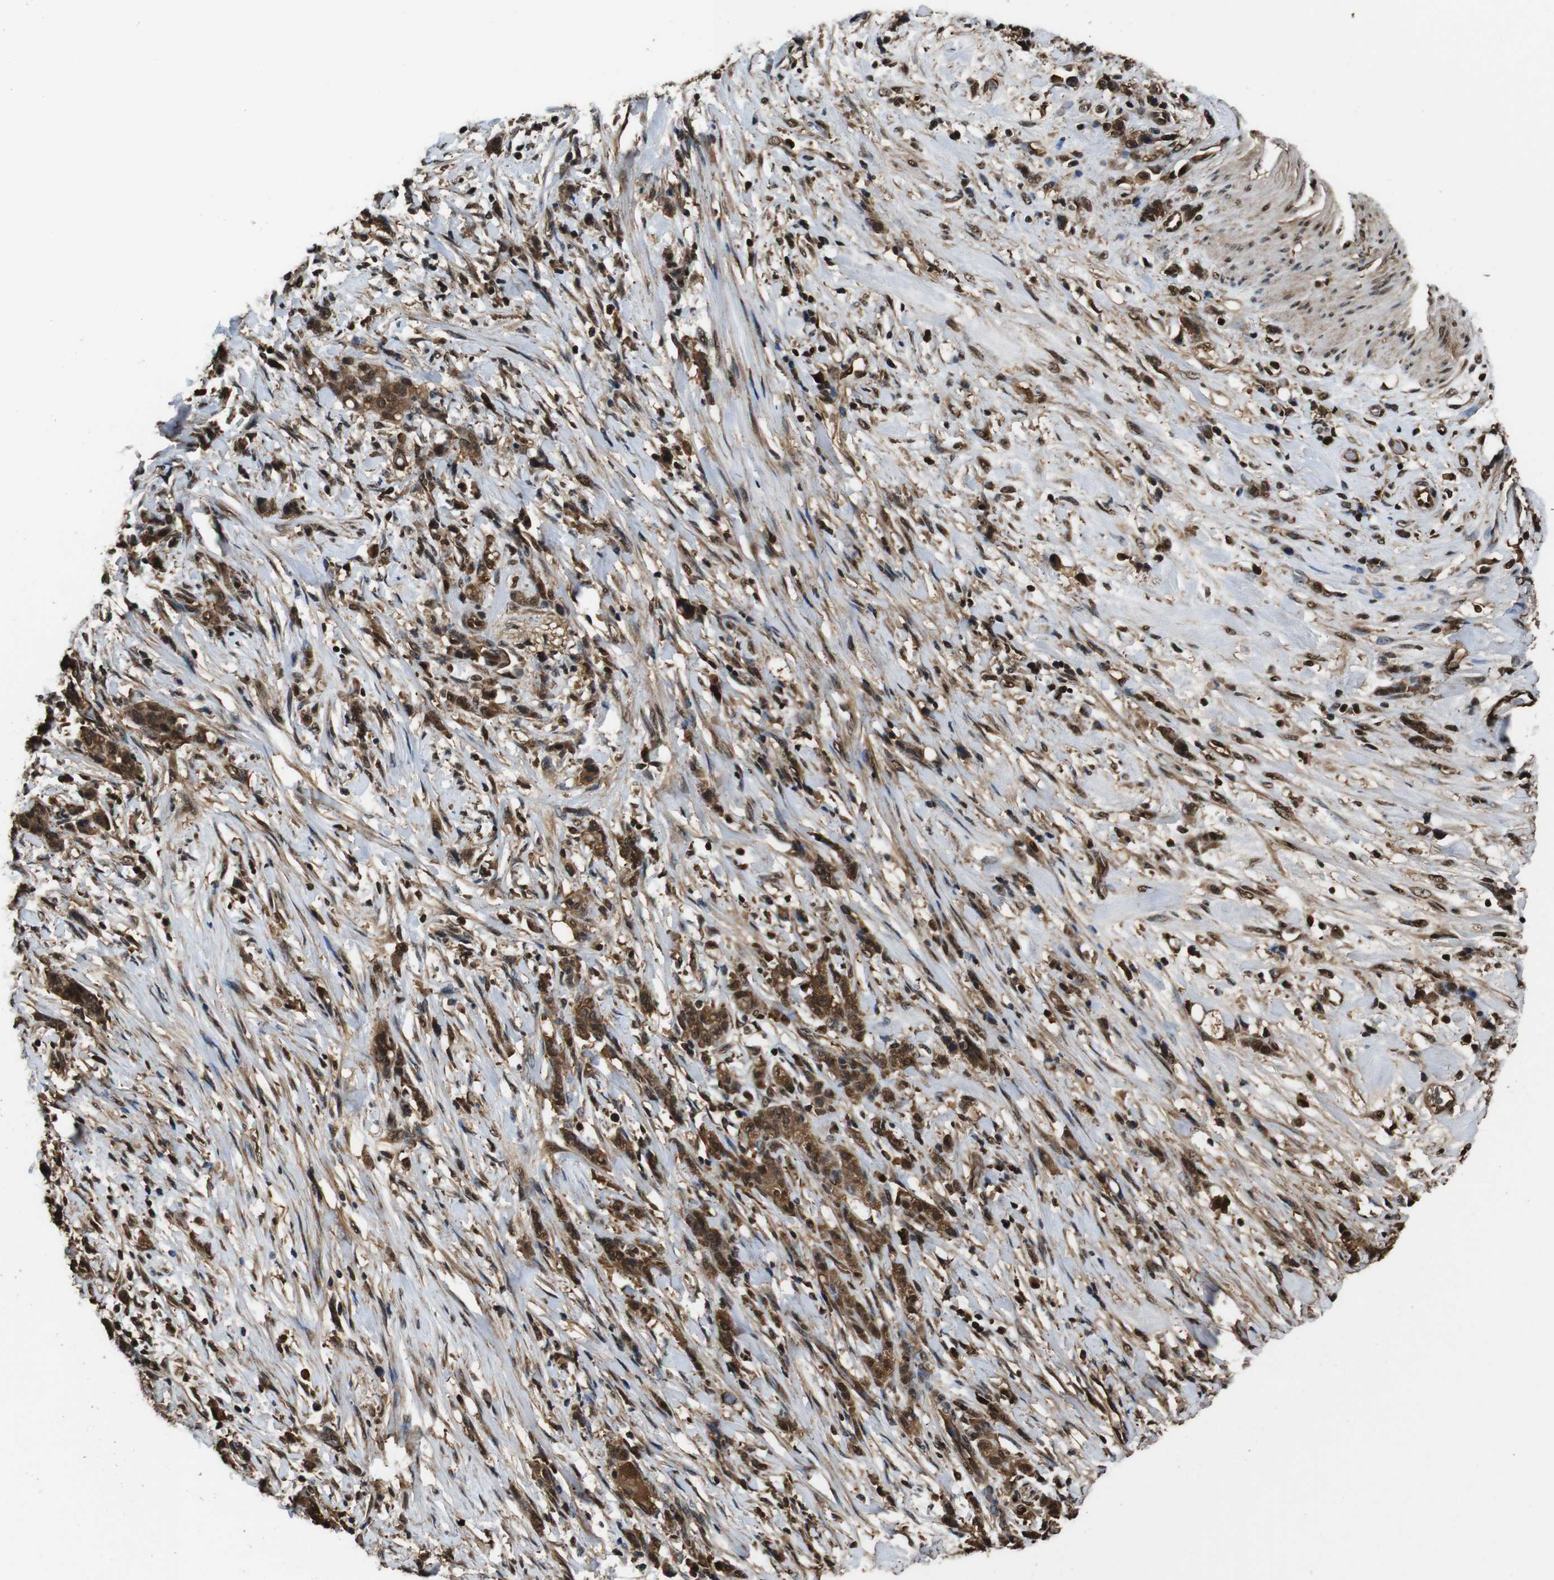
{"staining": {"intensity": "strong", "quantity": ">75%", "location": "cytoplasmic/membranous,nuclear"}, "tissue": "stomach cancer", "cell_type": "Tumor cells", "image_type": "cancer", "snomed": [{"axis": "morphology", "description": "Adenocarcinoma, NOS"}, {"axis": "topography", "description": "Stomach, lower"}], "caption": "DAB immunohistochemical staining of human stomach adenocarcinoma exhibits strong cytoplasmic/membranous and nuclear protein positivity in approximately >75% of tumor cells.", "gene": "VCP", "patient": {"sex": "male", "age": 88}}